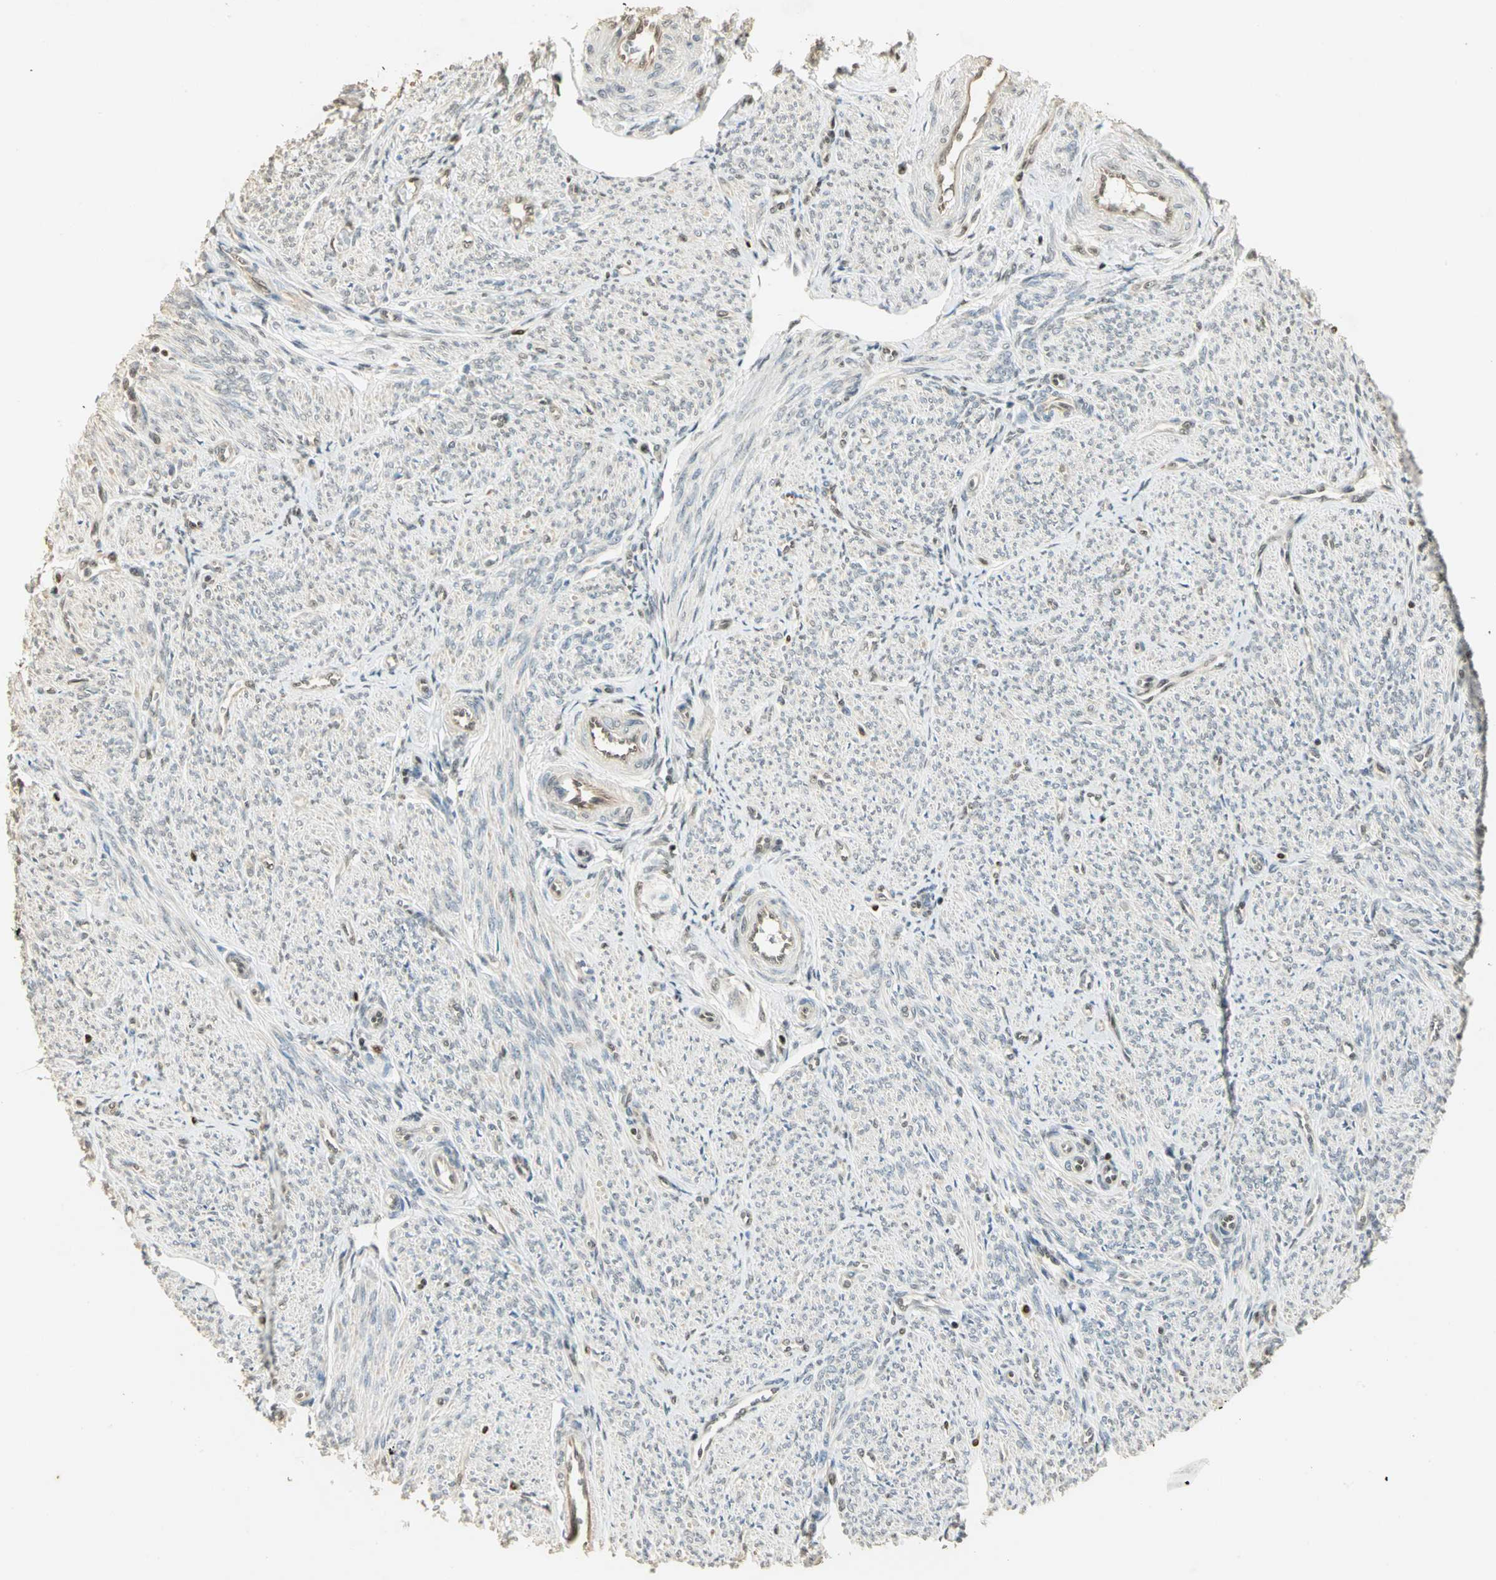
{"staining": {"intensity": "negative", "quantity": "none", "location": "none"}, "tissue": "smooth muscle", "cell_type": "Smooth muscle cells", "image_type": "normal", "snomed": [{"axis": "morphology", "description": "Normal tissue, NOS"}, {"axis": "topography", "description": "Smooth muscle"}], "caption": "IHC histopathology image of benign human smooth muscle stained for a protein (brown), which reveals no staining in smooth muscle cells. (DAB (3,3'-diaminobenzidine) immunohistochemistry, high magnification).", "gene": "ELF1", "patient": {"sex": "female", "age": 65}}